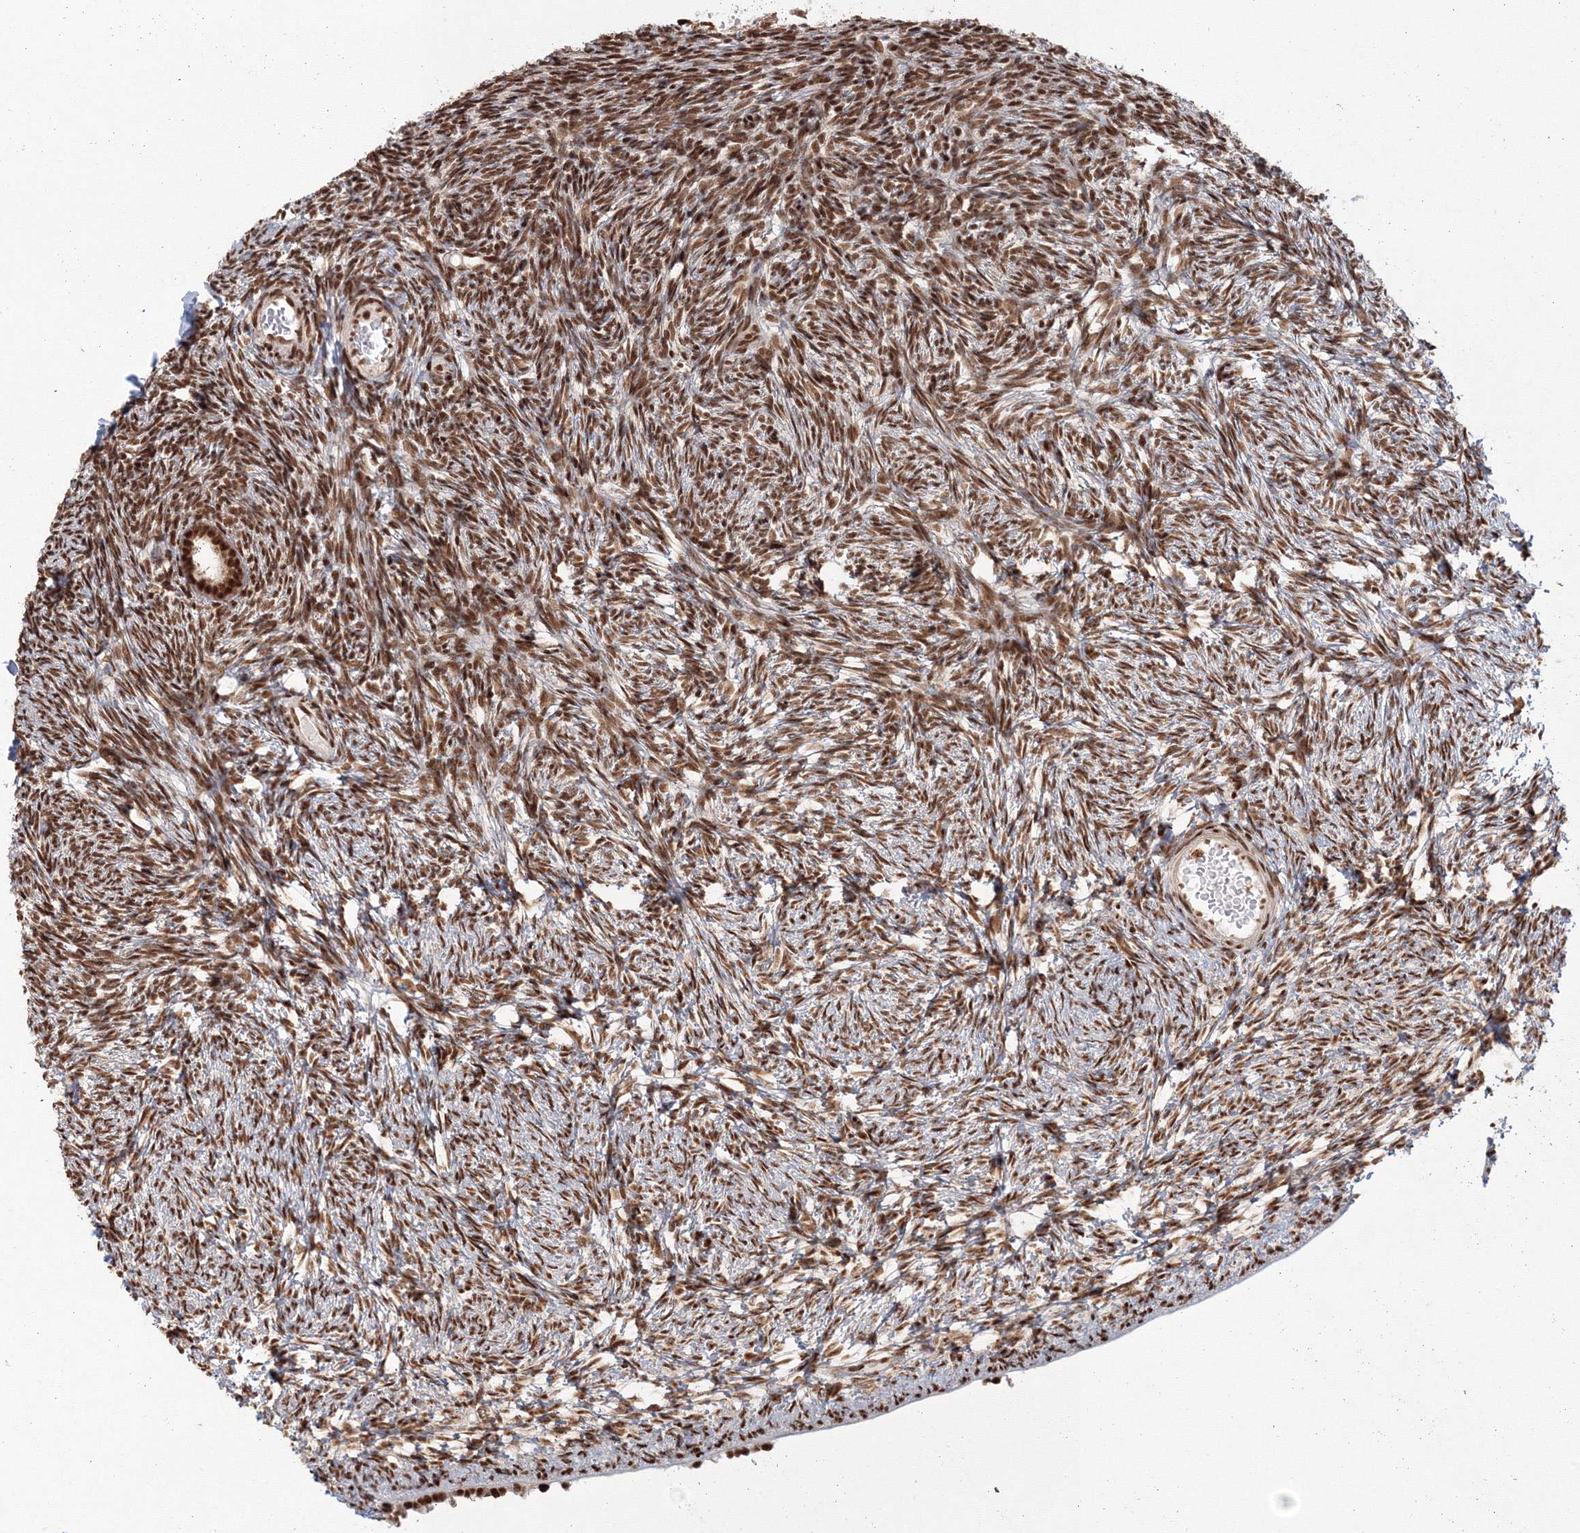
{"staining": {"intensity": "strong", "quantity": ">75%", "location": "cytoplasmic/membranous,nuclear"}, "tissue": "ovary", "cell_type": "Follicle cells", "image_type": "normal", "snomed": [{"axis": "morphology", "description": "Normal tissue, NOS"}, {"axis": "topography", "description": "Ovary"}], "caption": "The immunohistochemical stain highlights strong cytoplasmic/membranous,nuclear staining in follicle cells of normal ovary. Nuclei are stained in blue.", "gene": "KIF20A", "patient": {"sex": "female", "age": 34}}